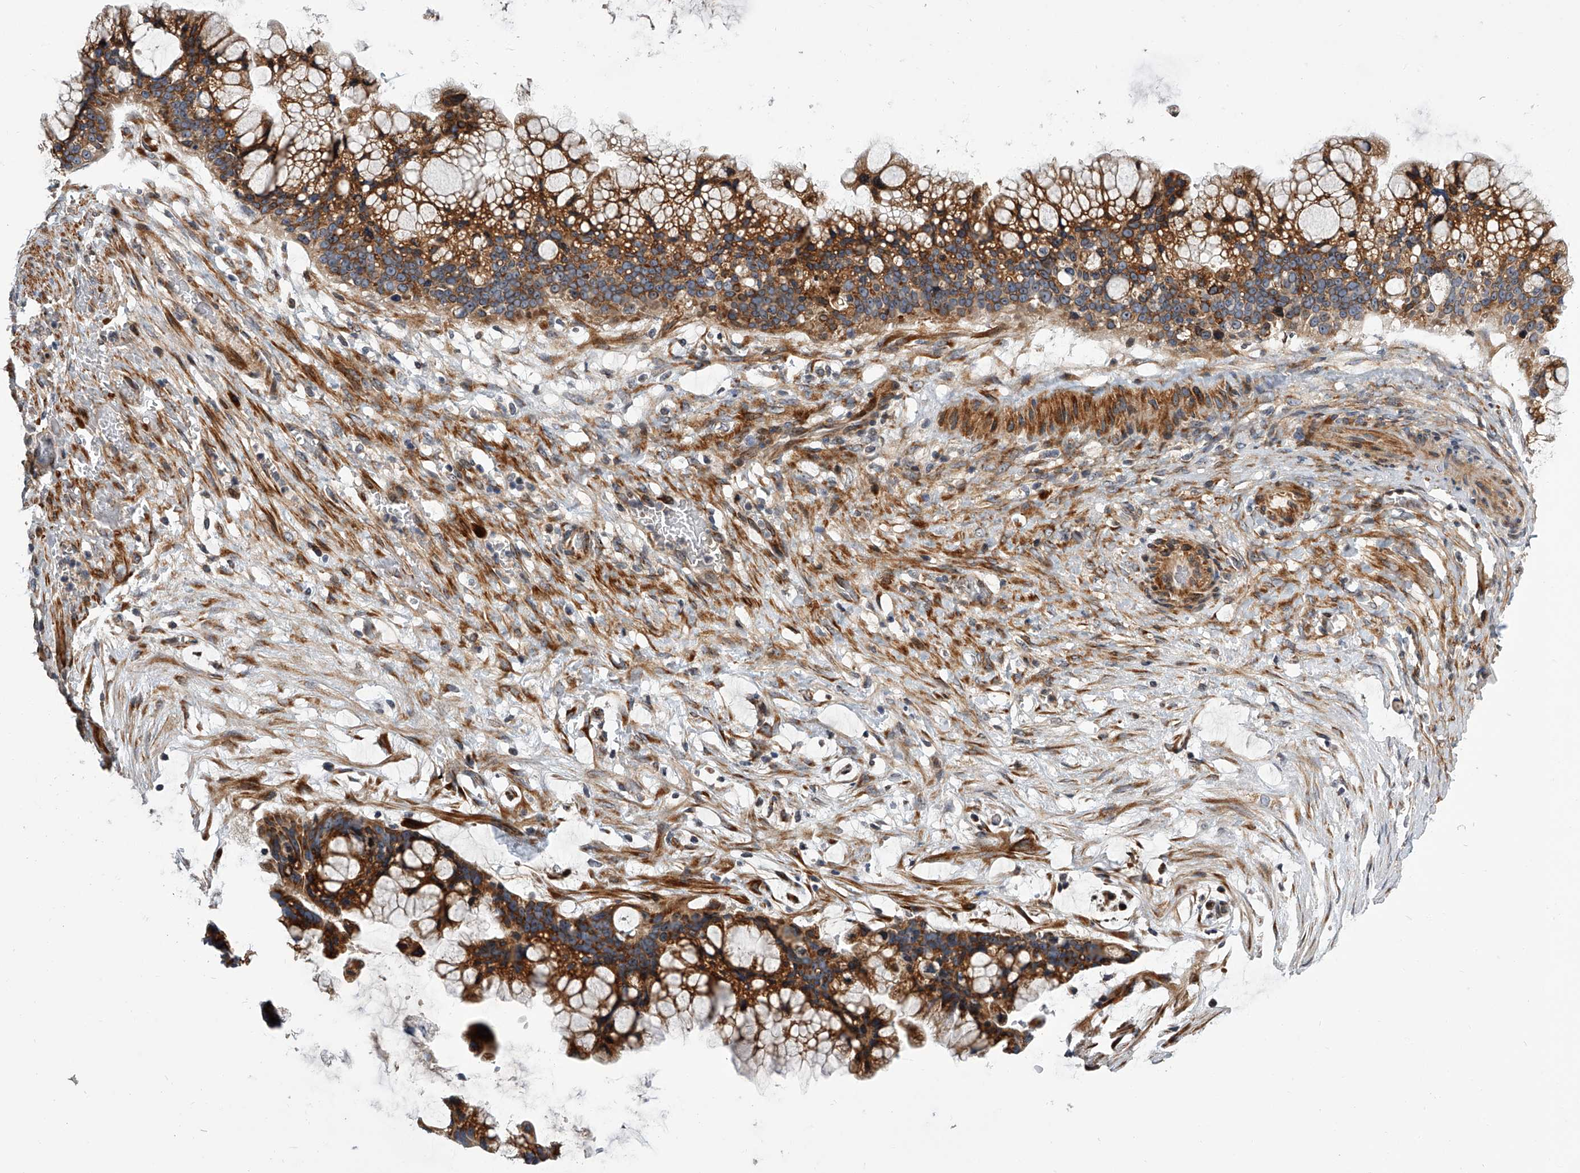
{"staining": {"intensity": "strong", "quantity": ">75%", "location": "cytoplasmic/membranous"}, "tissue": "ovarian cancer", "cell_type": "Tumor cells", "image_type": "cancer", "snomed": [{"axis": "morphology", "description": "Cystadenocarcinoma, mucinous, NOS"}, {"axis": "topography", "description": "Ovary"}], "caption": "Mucinous cystadenocarcinoma (ovarian) stained with a brown dye displays strong cytoplasmic/membranous positive positivity in about >75% of tumor cells.", "gene": "DLGAP2", "patient": {"sex": "female", "age": 37}}